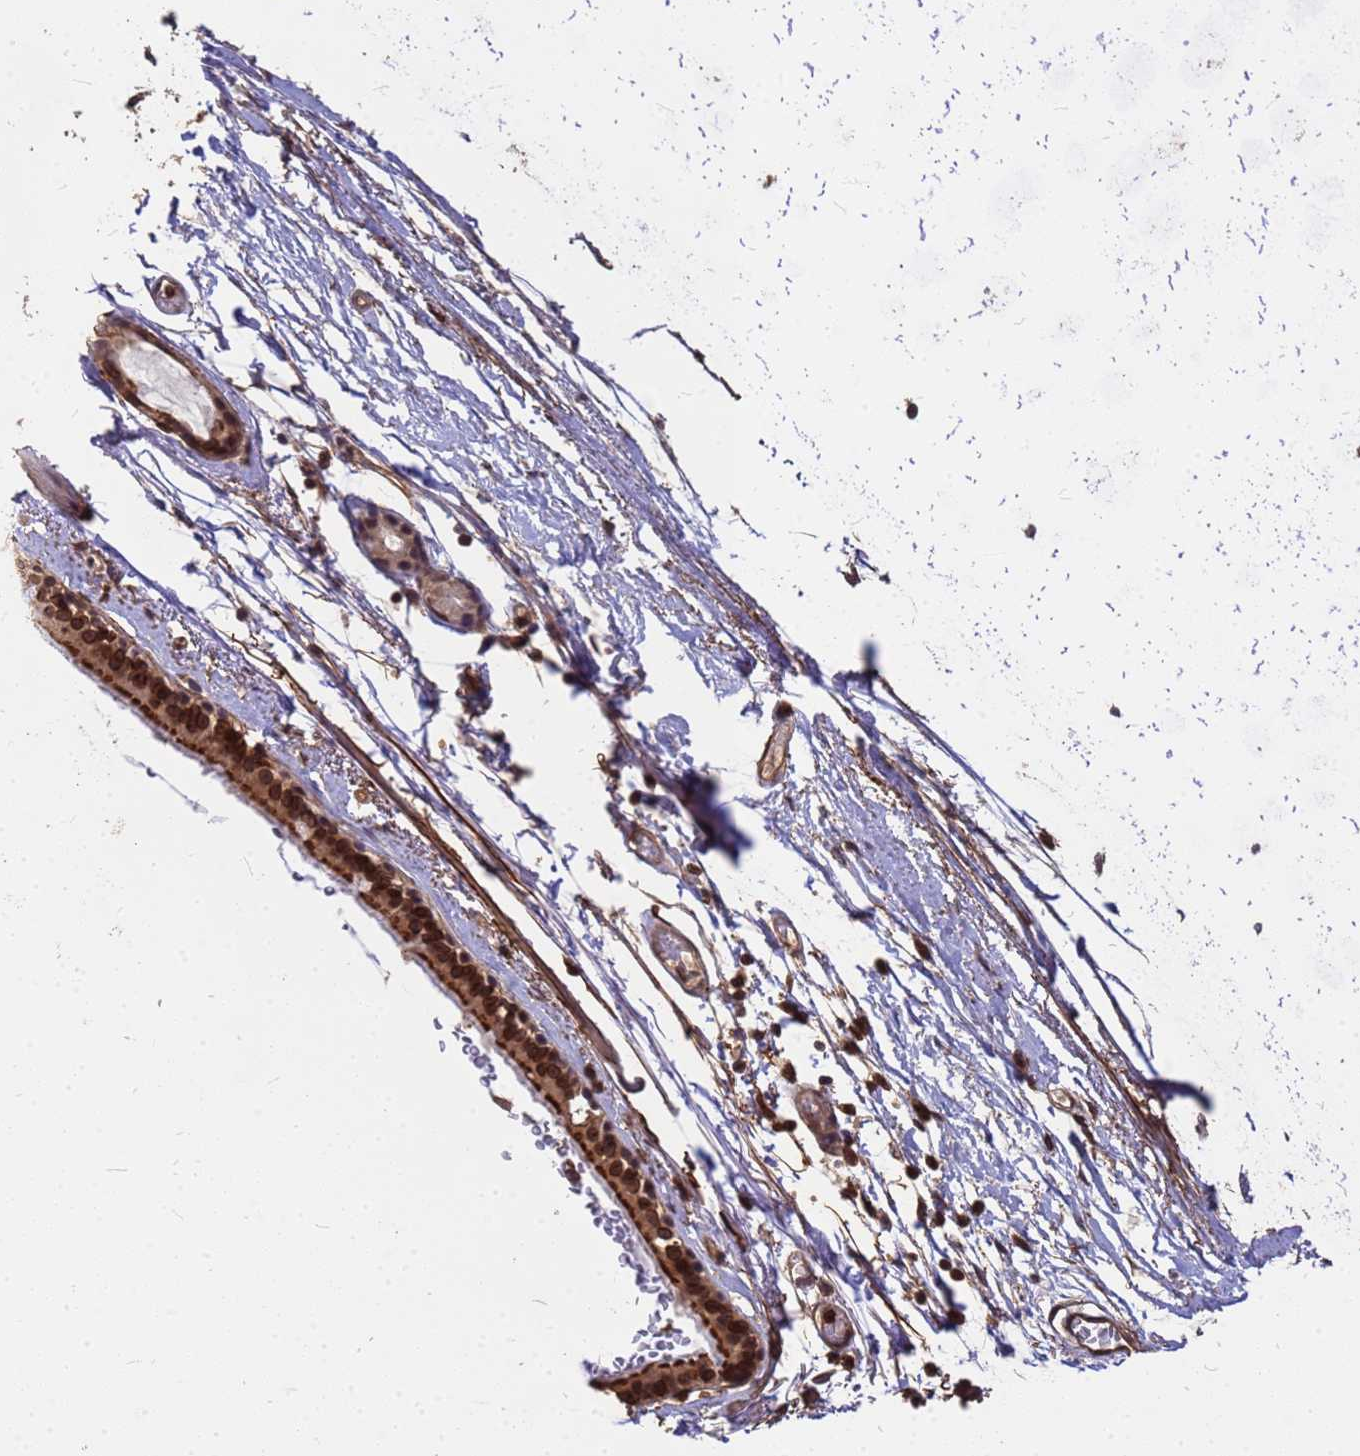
{"staining": {"intensity": "strong", "quantity": ">75%", "location": "cytoplasmic/membranous,nuclear"}, "tissue": "bronchus", "cell_type": "Respiratory epithelial cells", "image_type": "normal", "snomed": [{"axis": "morphology", "description": "Normal tissue, NOS"}, {"axis": "topography", "description": "Cartilage tissue"}], "caption": "A high-resolution micrograph shows immunohistochemistry staining of unremarkable bronchus, which displays strong cytoplasmic/membranous,nuclear expression in approximately >75% of respiratory epithelial cells.", "gene": "C1orf35", "patient": {"sex": "male", "age": 63}}